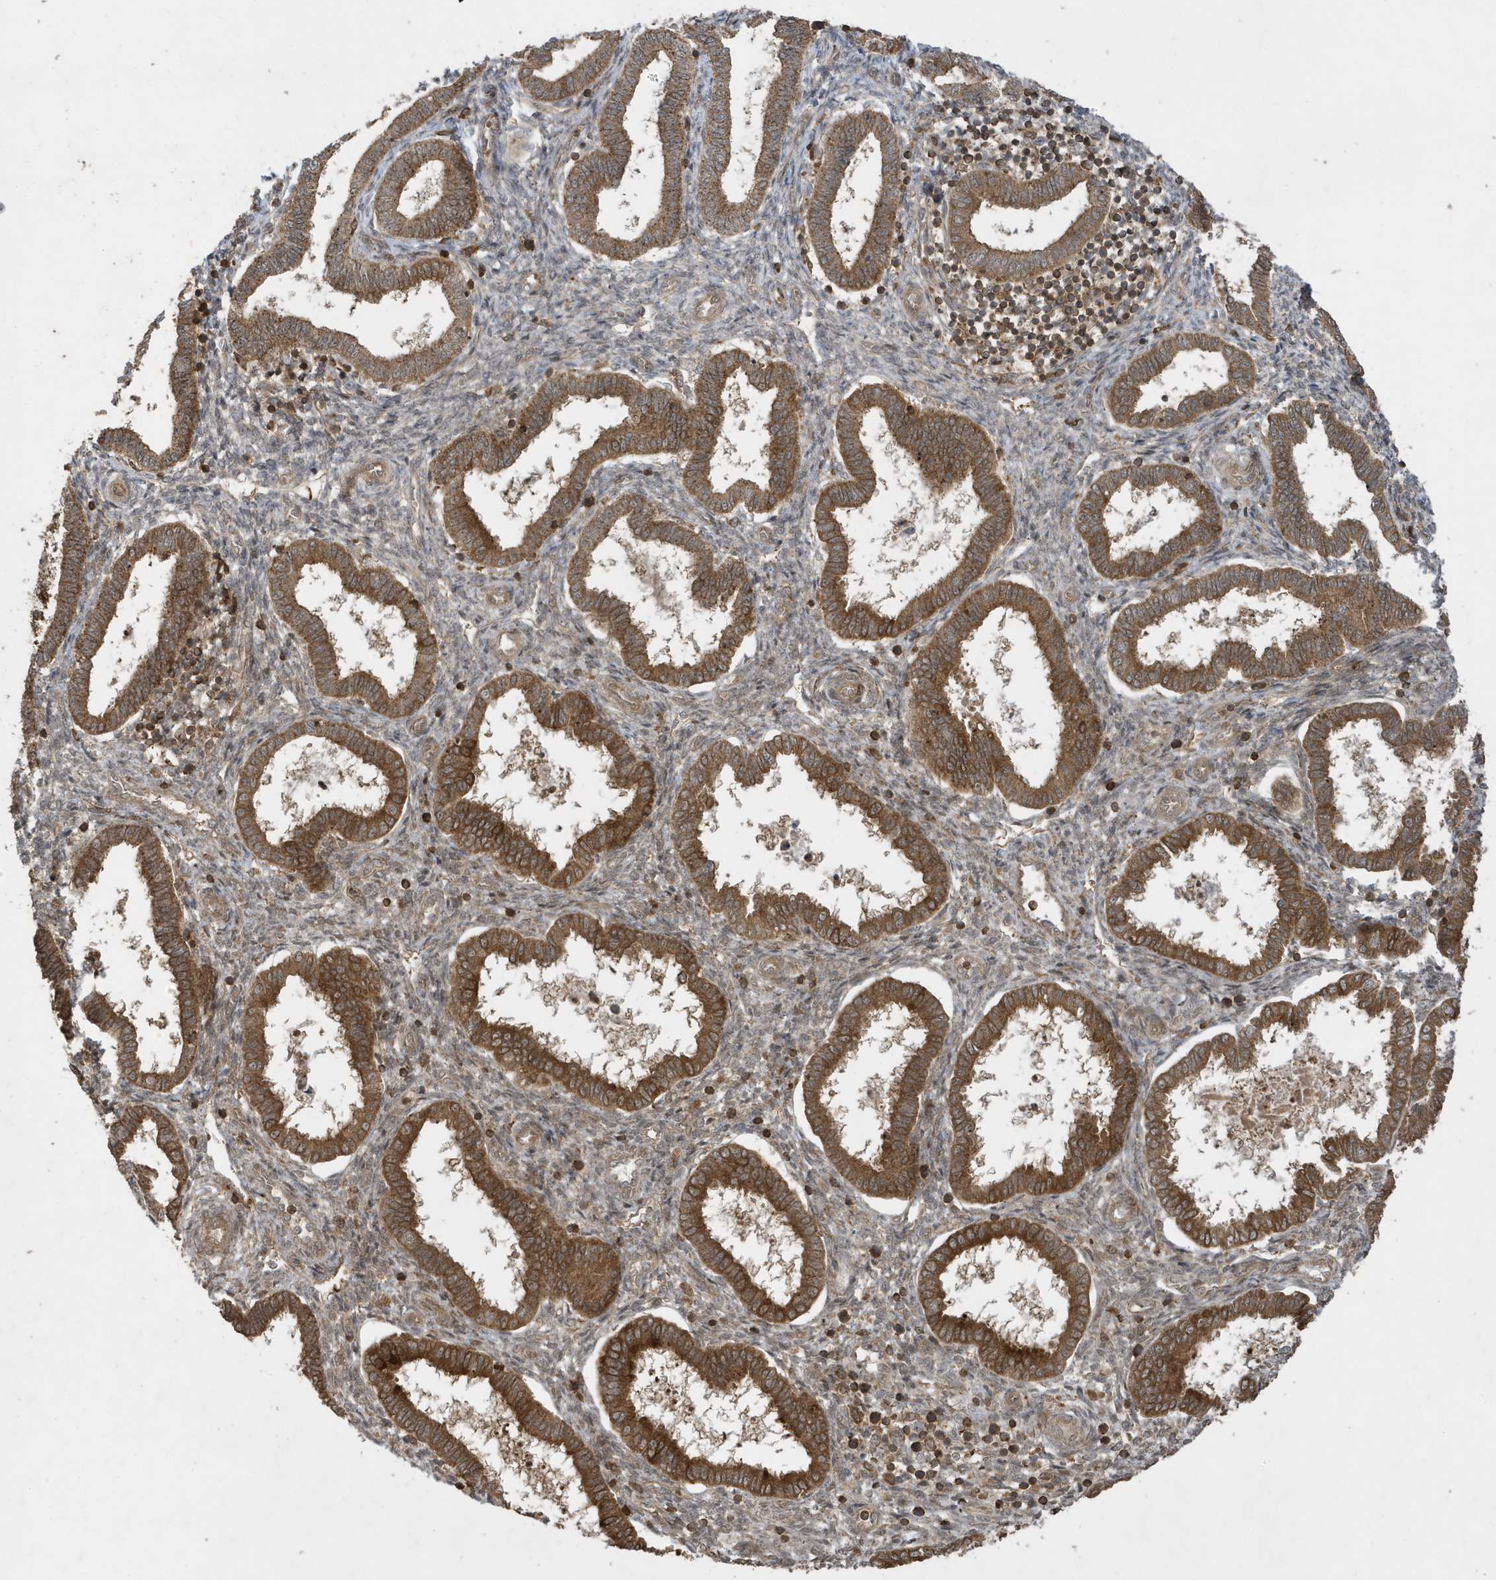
{"staining": {"intensity": "moderate", "quantity": "<25%", "location": "cytoplasmic/membranous"}, "tissue": "endometrium", "cell_type": "Cells in endometrial stroma", "image_type": "normal", "snomed": [{"axis": "morphology", "description": "Normal tissue, NOS"}, {"axis": "topography", "description": "Endometrium"}], "caption": "A brown stain highlights moderate cytoplasmic/membranous positivity of a protein in cells in endometrial stroma of benign endometrium.", "gene": "STAMBP", "patient": {"sex": "female", "age": 24}}